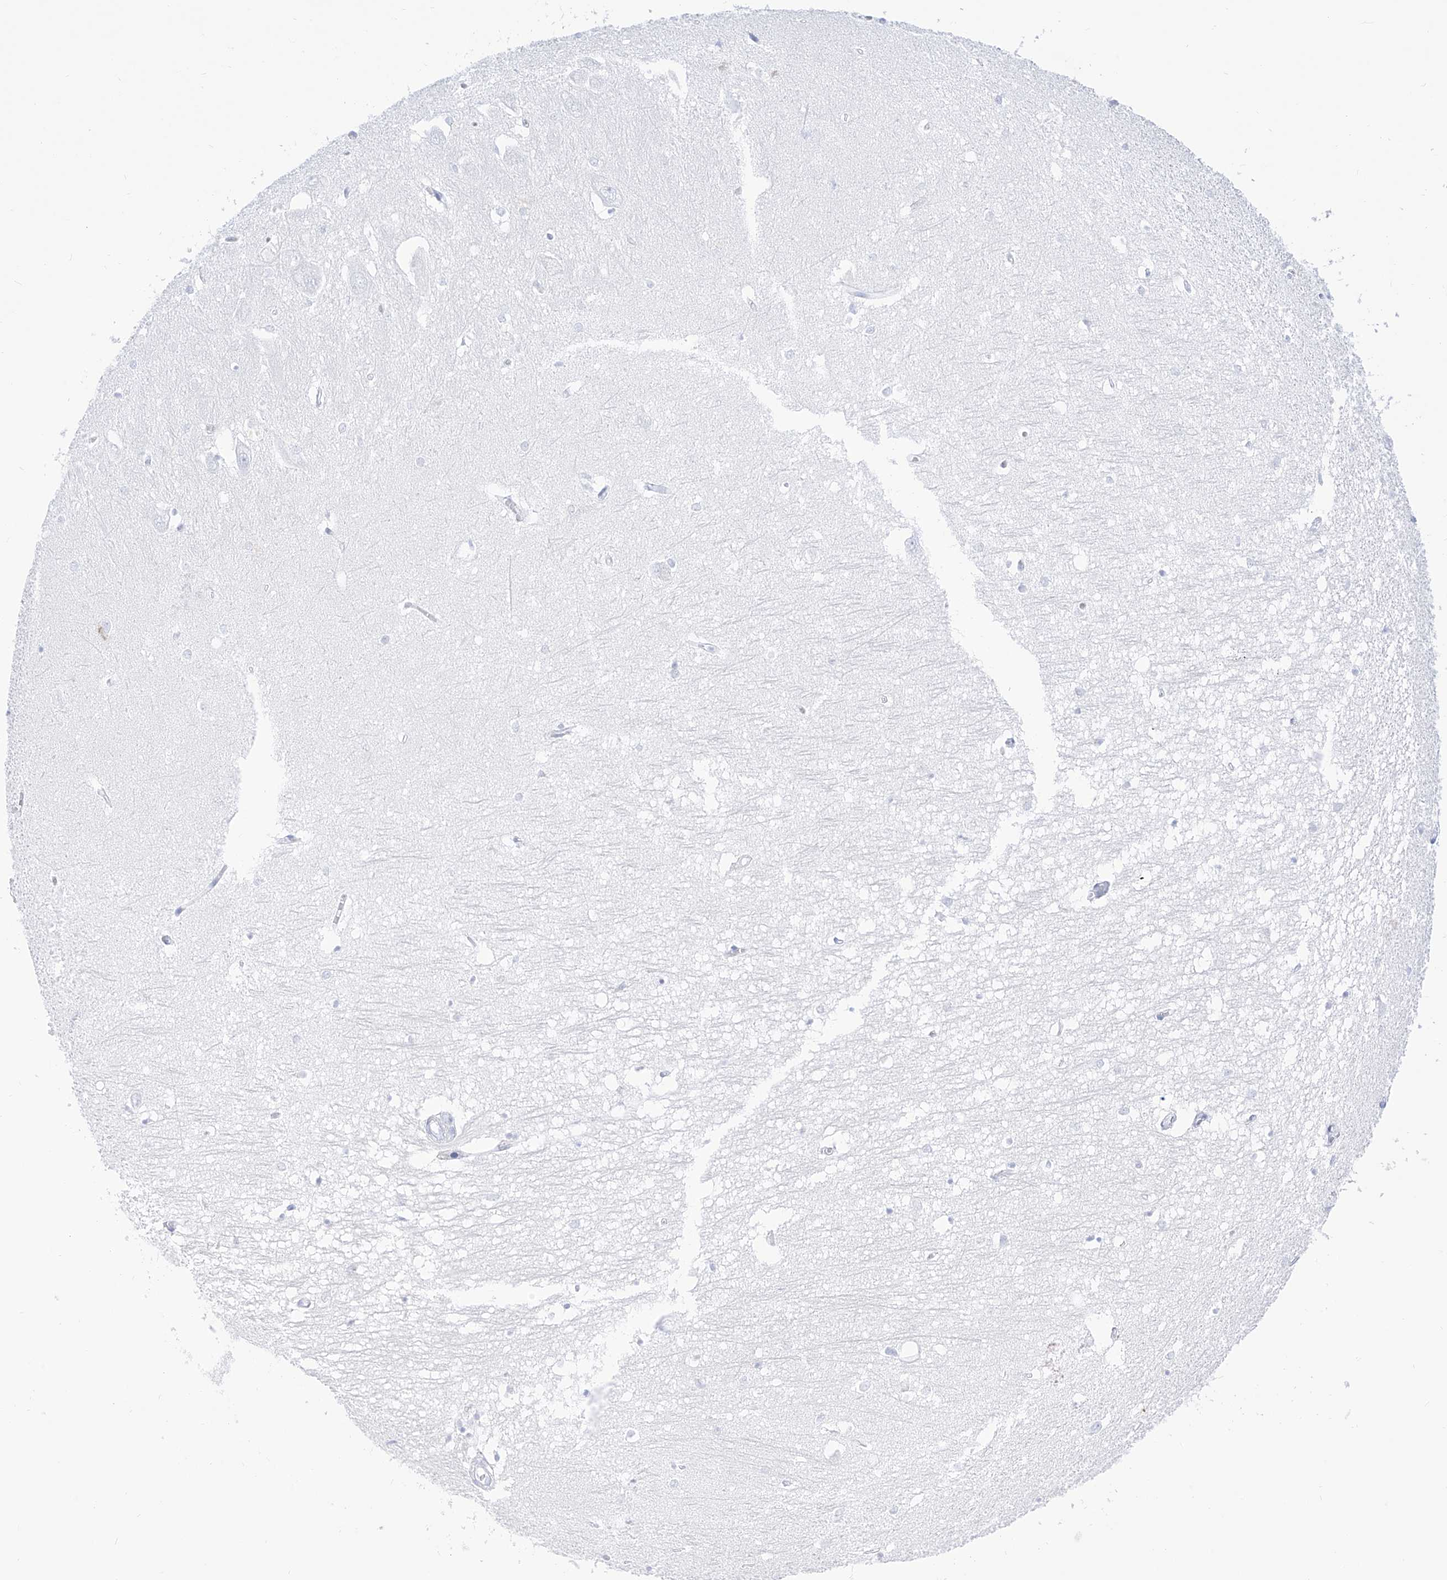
{"staining": {"intensity": "negative", "quantity": "none", "location": "none"}, "tissue": "hippocampus", "cell_type": "Glial cells", "image_type": "normal", "snomed": [{"axis": "morphology", "description": "Normal tissue, NOS"}, {"axis": "topography", "description": "Hippocampus"}], "caption": "Immunohistochemistry micrograph of normal hippocampus stained for a protein (brown), which exhibits no expression in glial cells.", "gene": "TRPC7", "patient": {"sex": "female", "age": 64}}